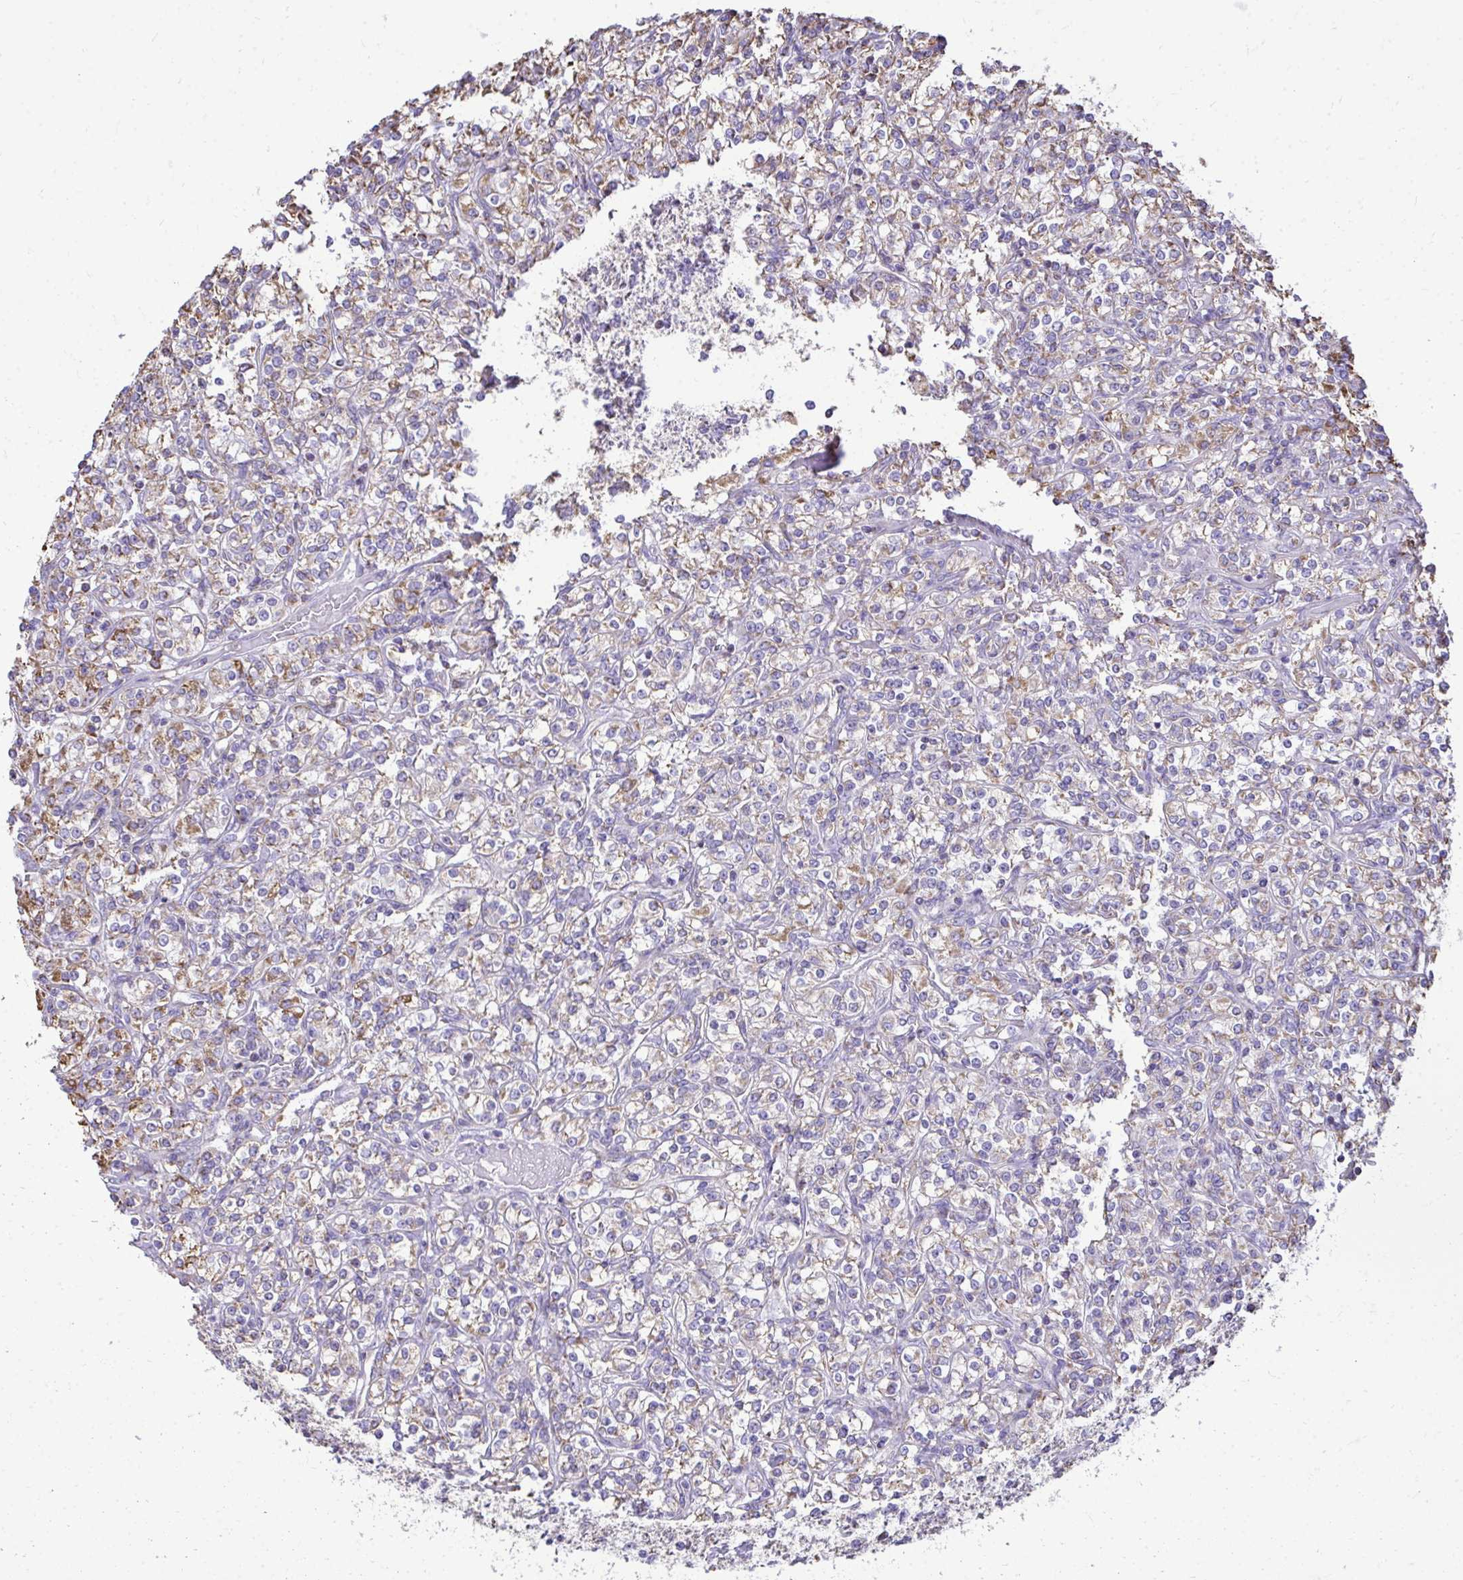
{"staining": {"intensity": "weak", "quantity": "25%-75%", "location": "cytoplasmic/membranous"}, "tissue": "renal cancer", "cell_type": "Tumor cells", "image_type": "cancer", "snomed": [{"axis": "morphology", "description": "Adenocarcinoma, NOS"}, {"axis": "topography", "description": "Kidney"}], "caption": "Protein staining by immunohistochemistry (IHC) shows weak cytoplasmic/membranous expression in about 25%-75% of tumor cells in adenocarcinoma (renal).", "gene": "MPZL2", "patient": {"sex": "male", "age": 77}}